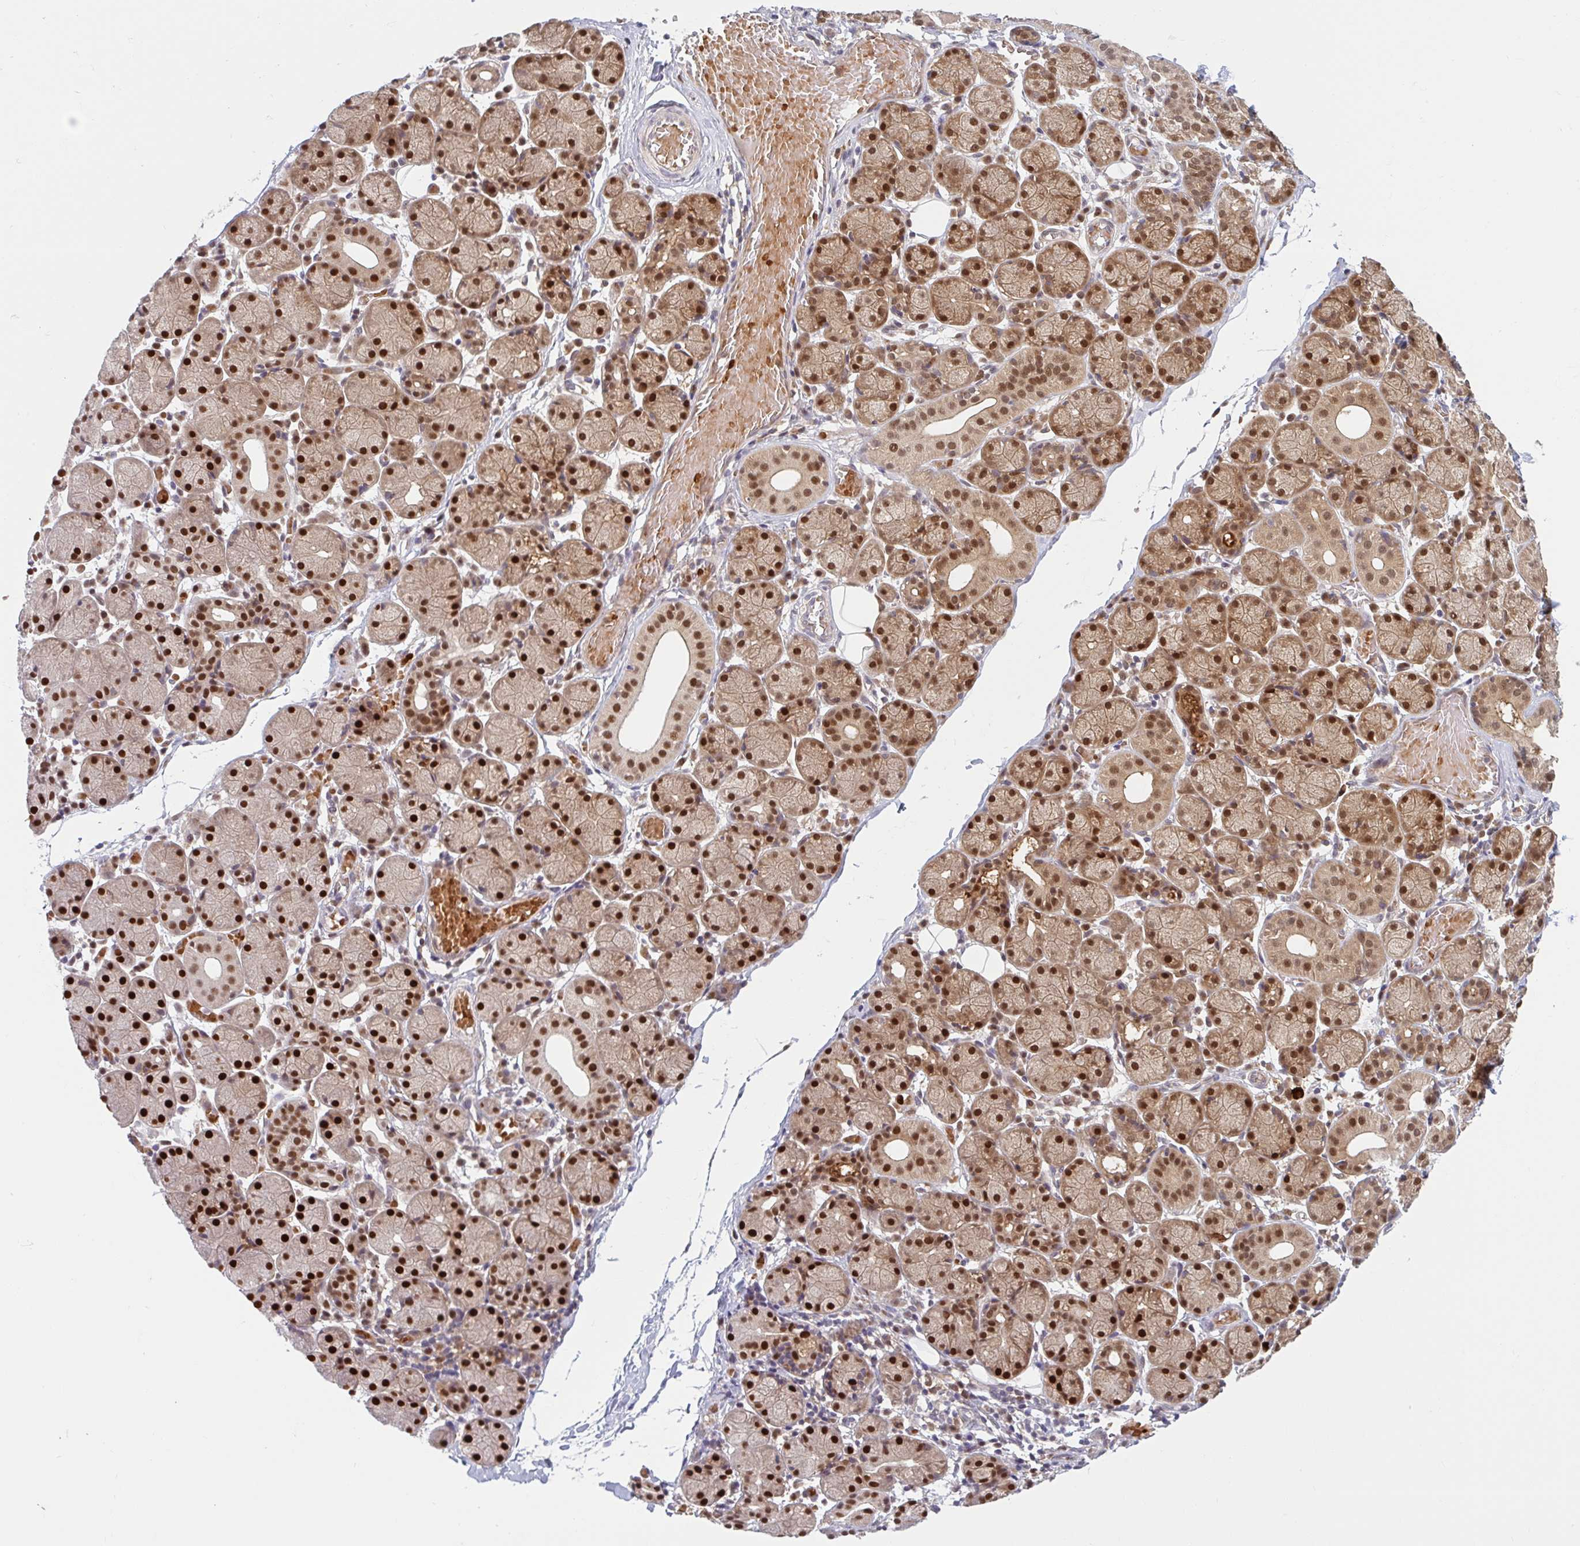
{"staining": {"intensity": "strong", "quantity": ">75%", "location": "nuclear"}, "tissue": "salivary gland", "cell_type": "Glandular cells", "image_type": "normal", "snomed": [{"axis": "morphology", "description": "Normal tissue, NOS"}, {"axis": "topography", "description": "Salivary gland"}], "caption": "A histopathology image of human salivary gland stained for a protein demonstrates strong nuclear brown staining in glandular cells.", "gene": "HMBS", "patient": {"sex": "female", "age": 24}}